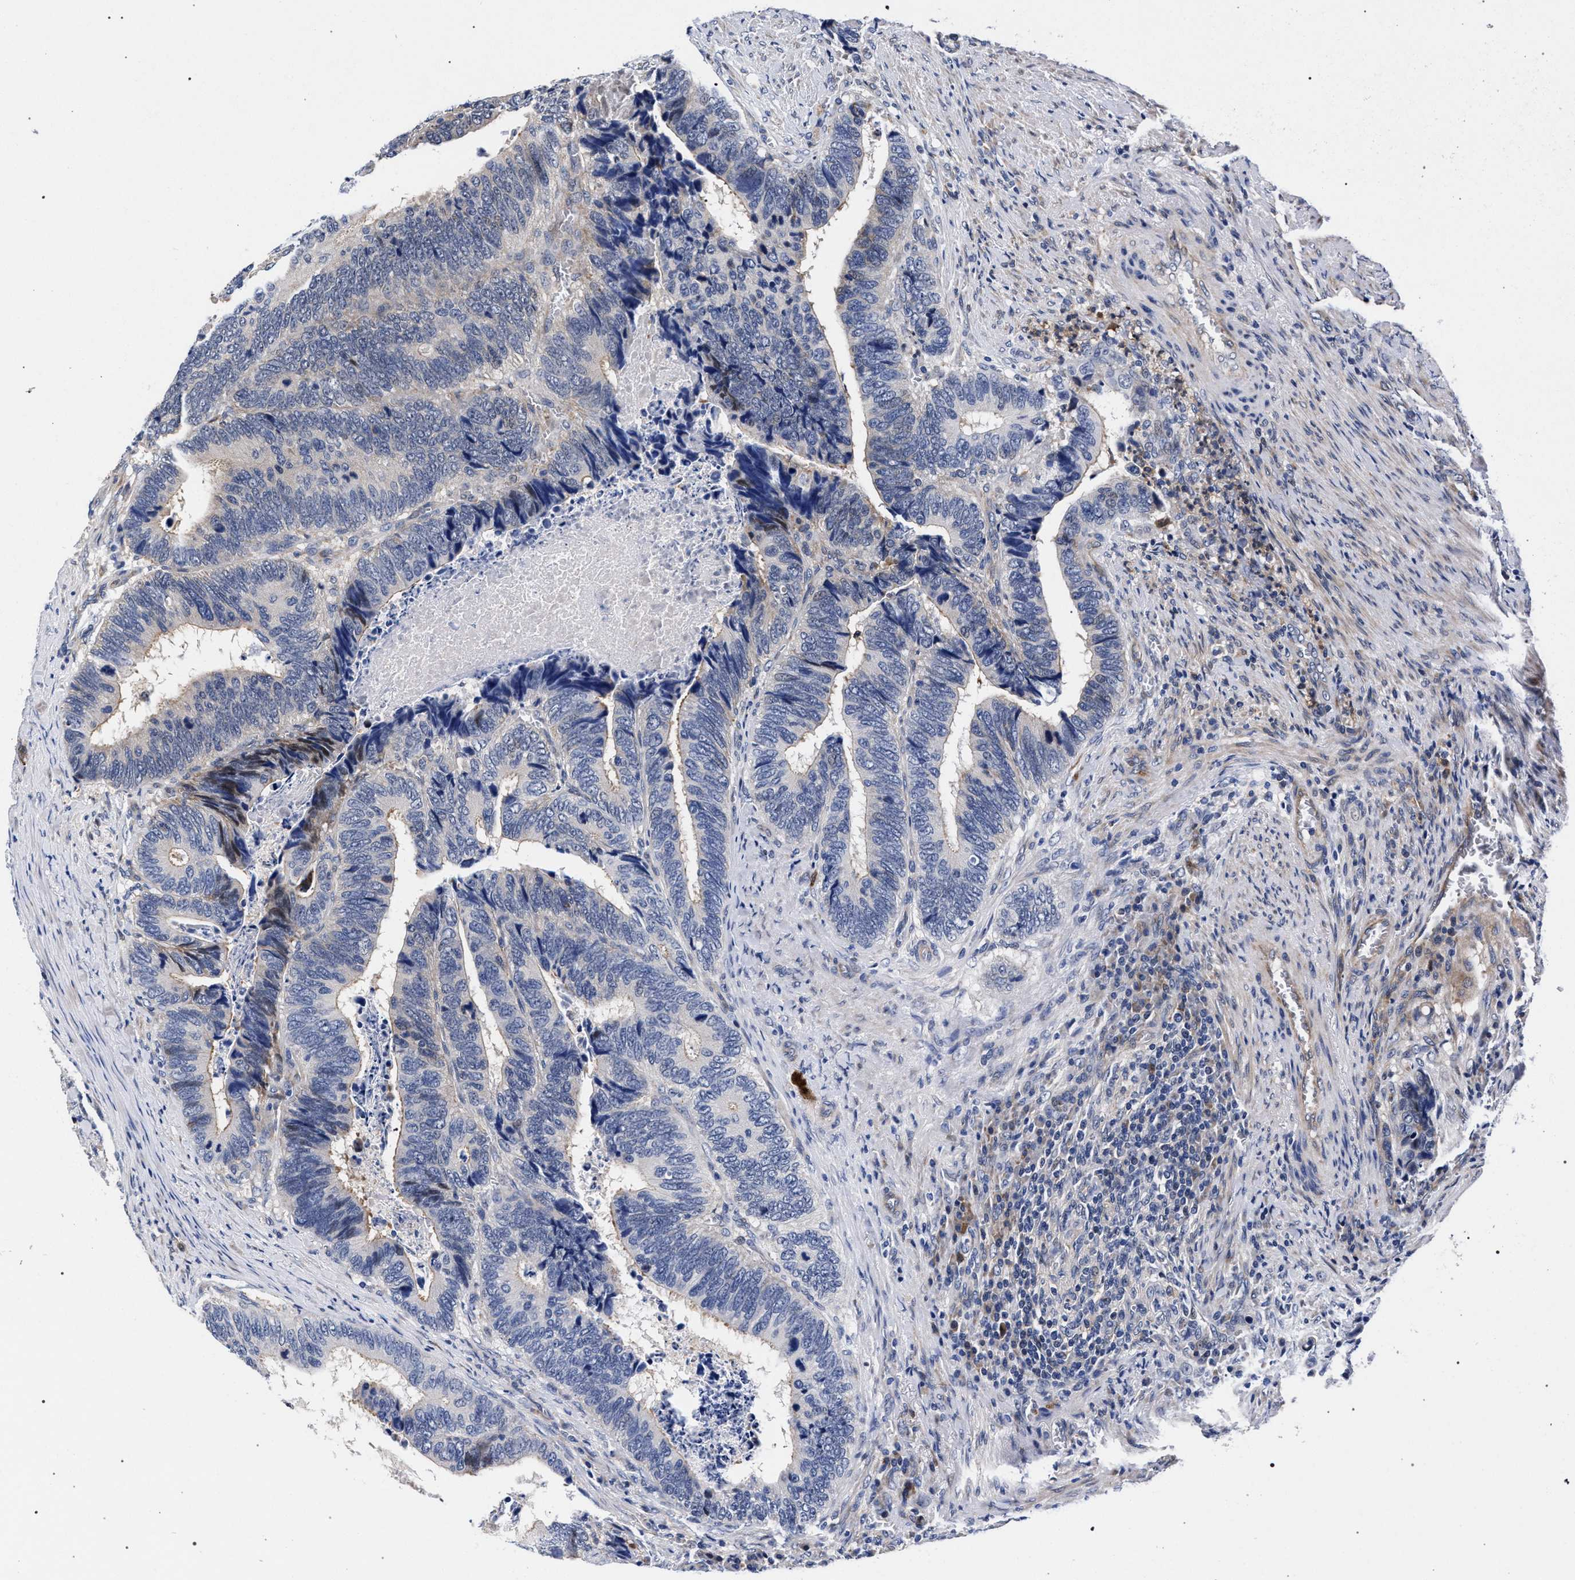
{"staining": {"intensity": "weak", "quantity": "<25%", "location": "cytoplasmic/membranous,nuclear"}, "tissue": "colorectal cancer", "cell_type": "Tumor cells", "image_type": "cancer", "snomed": [{"axis": "morphology", "description": "Adenocarcinoma, NOS"}, {"axis": "topography", "description": "Colon"}], "caption": "Immunohistochemistry (IHC) of adenocarcinoma (colorectal) exhibits no expression in tumor cells.", "gene": "ZNF462", "patient": {"sex": "male", "age": 72}}